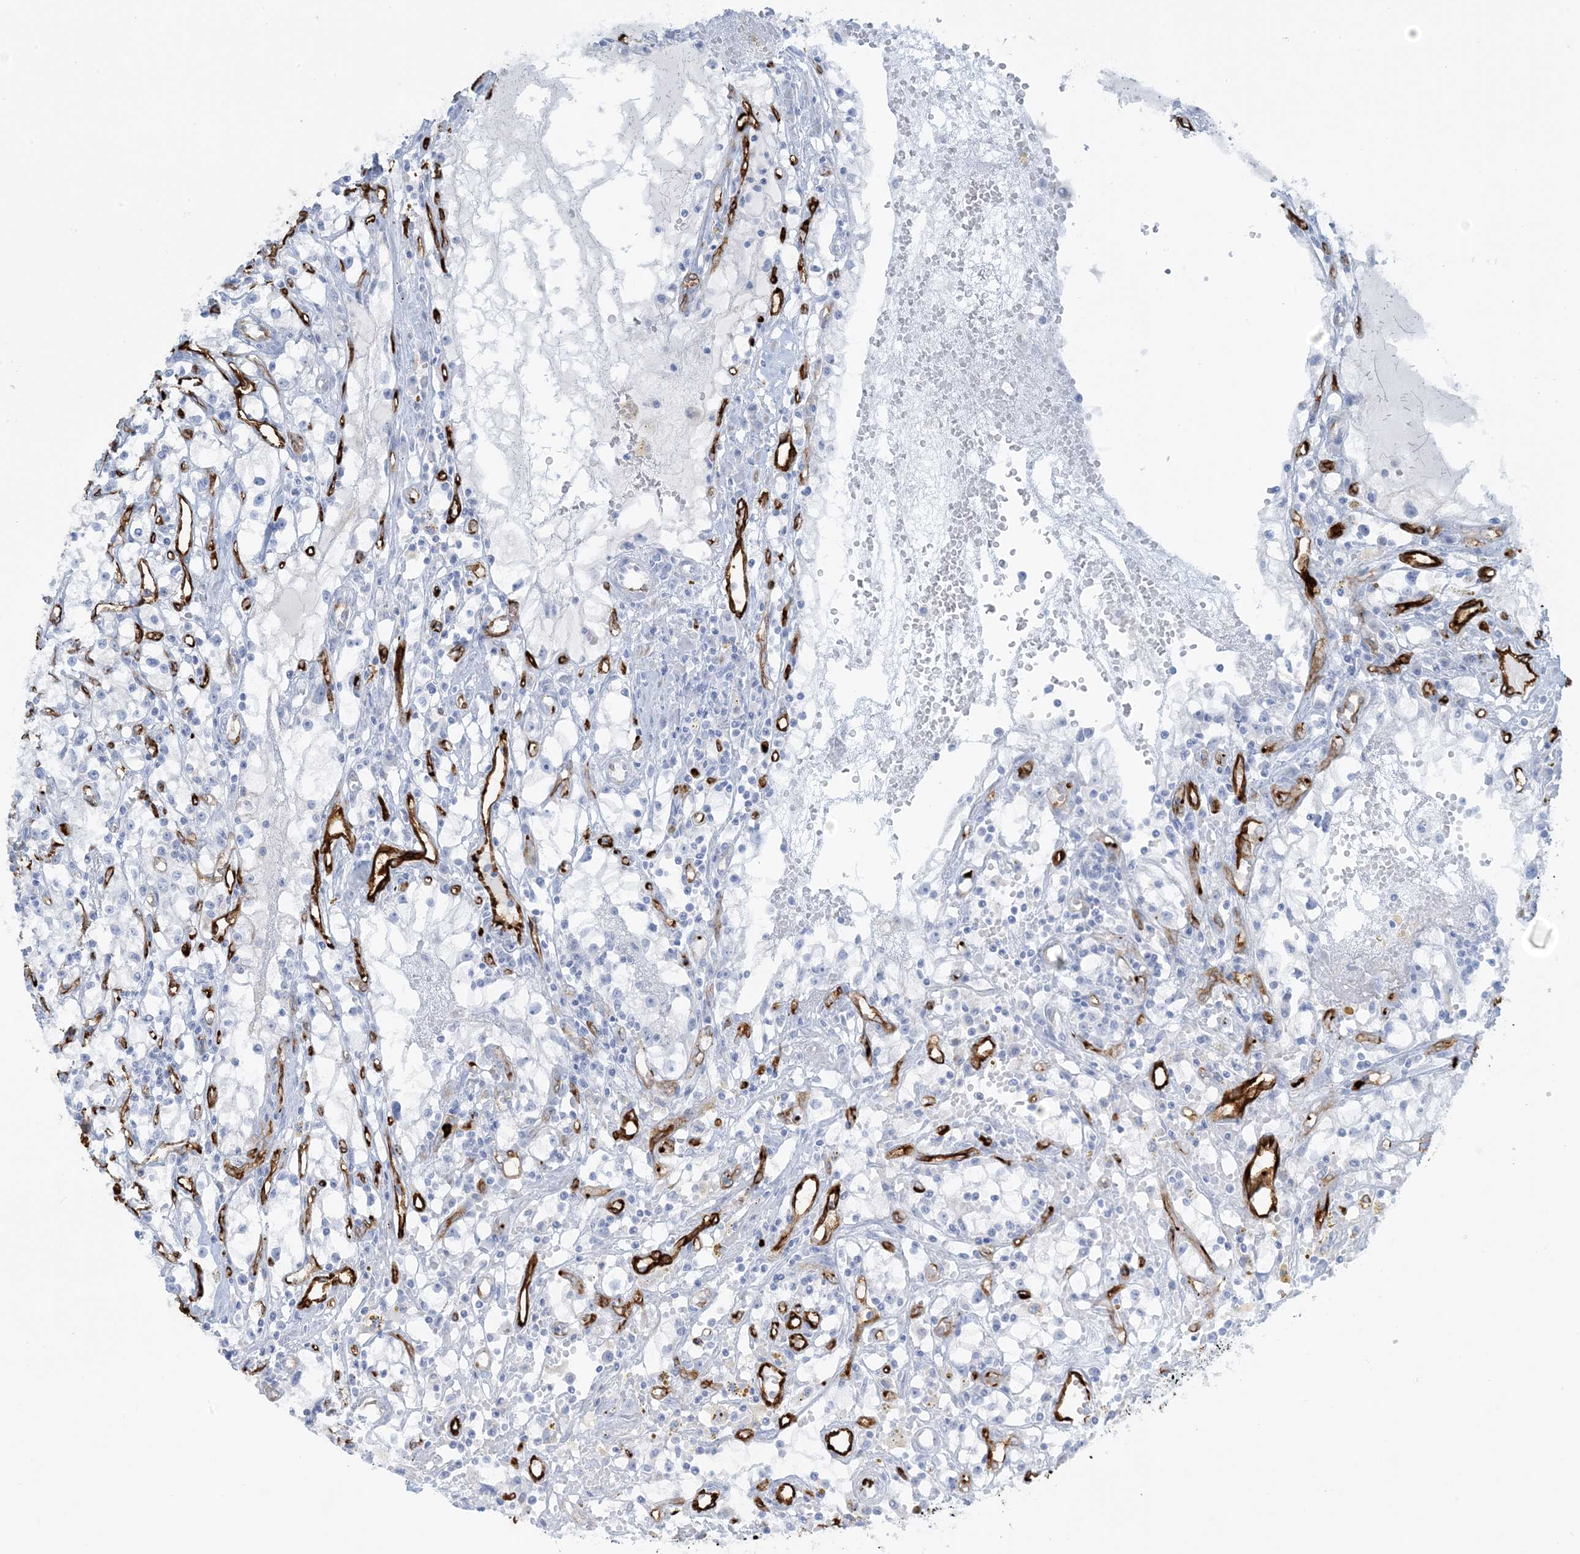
{"staining": {"intensity": "negative", "quantity": "none", "location": "none"}, "tissue": "renal cancer", "cell_type": "Tumor cells", "image_type": "cancer", "snomed": [{"axis": "morphology", "description": "Adenocarcinoma, NOS"}, {"axis": "topography", "description": "Kidney"}], "caption": "The immunohistochemistry (IHC) micrograph has no significant expression in tumor cells of adenocarcinoma (renal) tissue. (DAB IHC with hematoxylin counter stain).", "gene": "EPS8L3", "patient": {"sex": "male", "age": 56}}